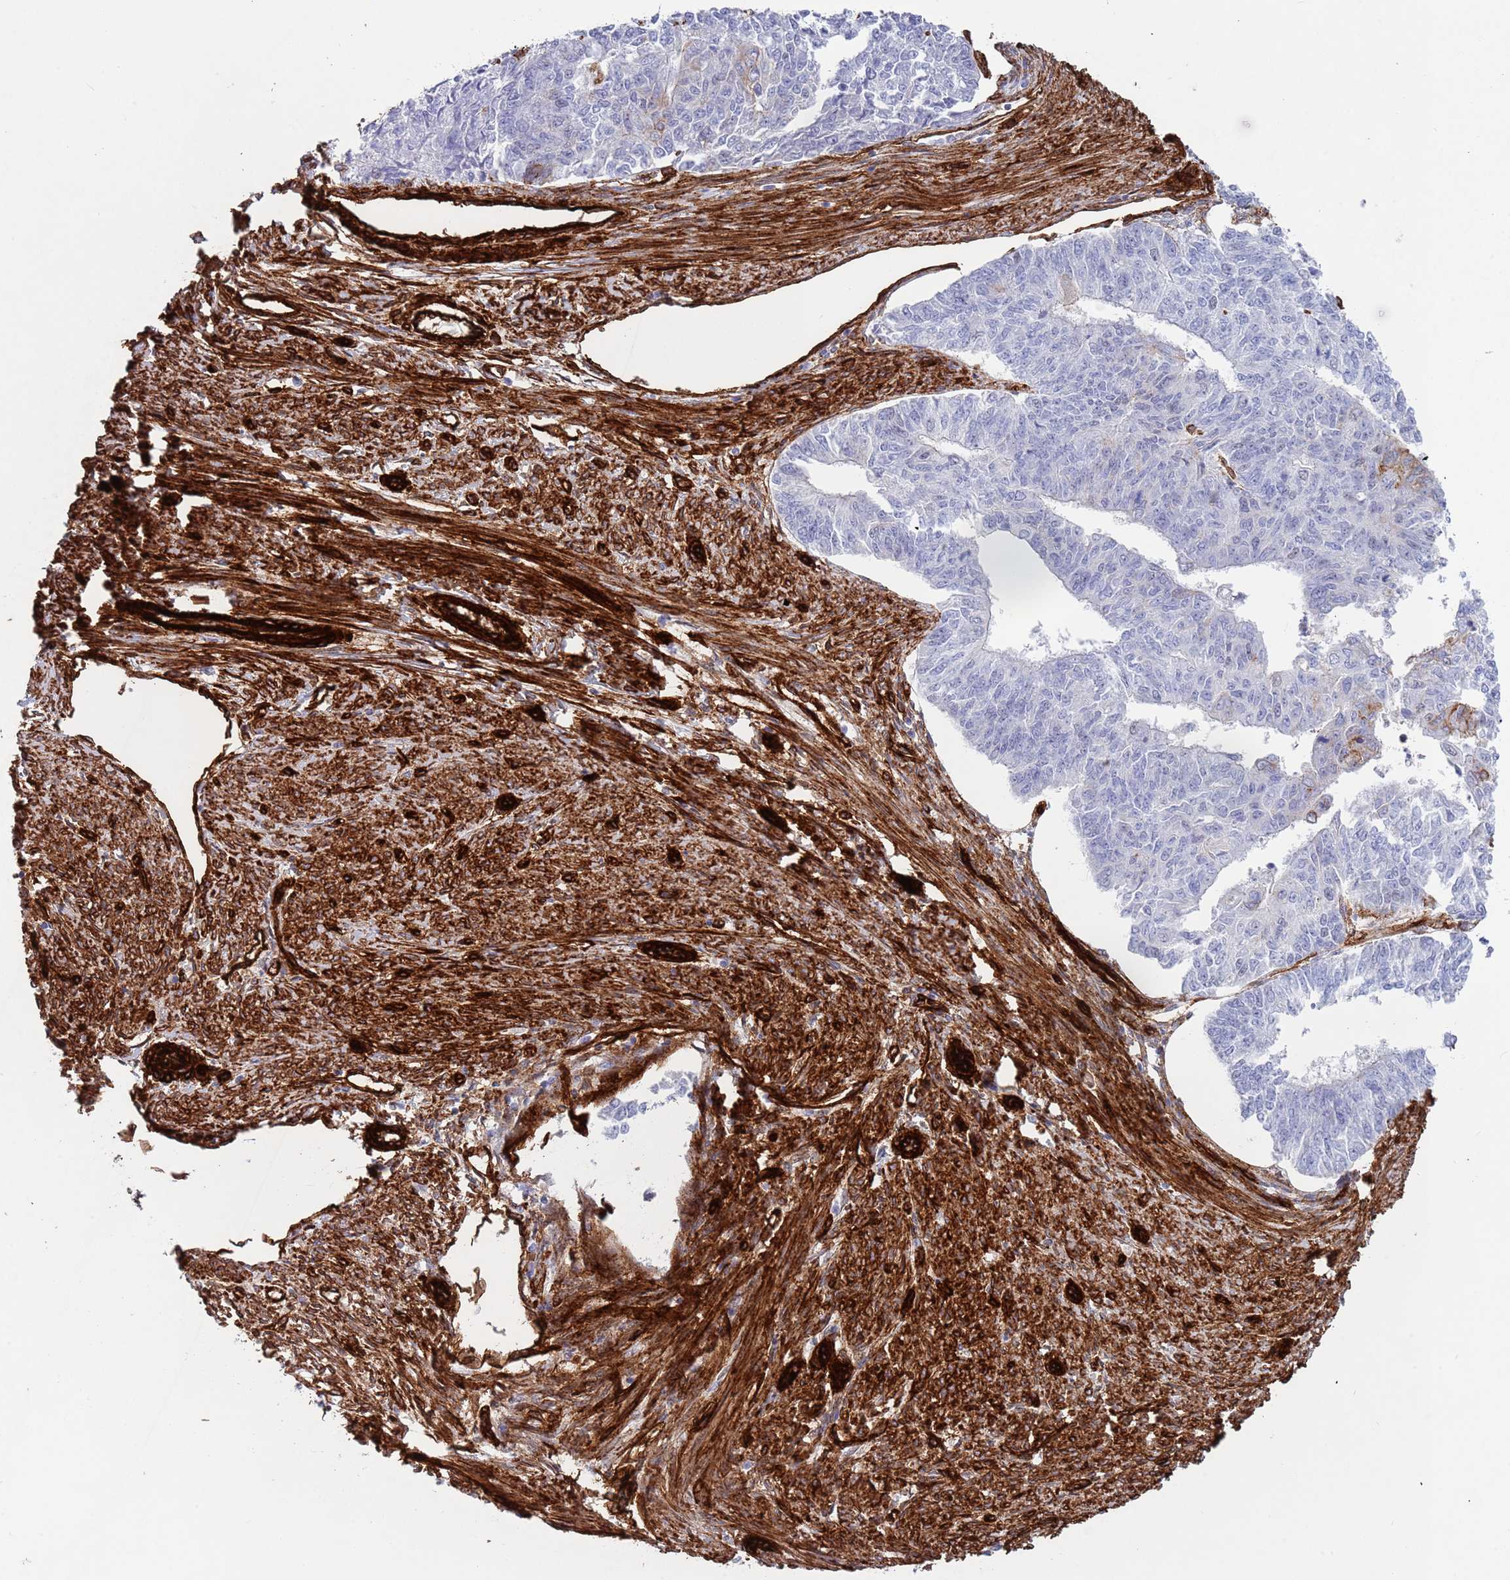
{"staining": {"intensity": "negative", "quantity": "none", "location": "none"}, "tissue": "endometrial cancer", "cell_type": "Tumor cells", "image_type": "cancer", "snomed": [{"axis": "morphology", "description": "Adenocarcinoma, NOS"}, {"axis": "topography", "description": "Endometrium"}], "caption": "Immunohistochemical staining of adenocarcinoma (endometrial) demonstrates no significant expression in tumor cells.", "gene": "CAV2", "patient": {"sex": "female", "age": 32}}